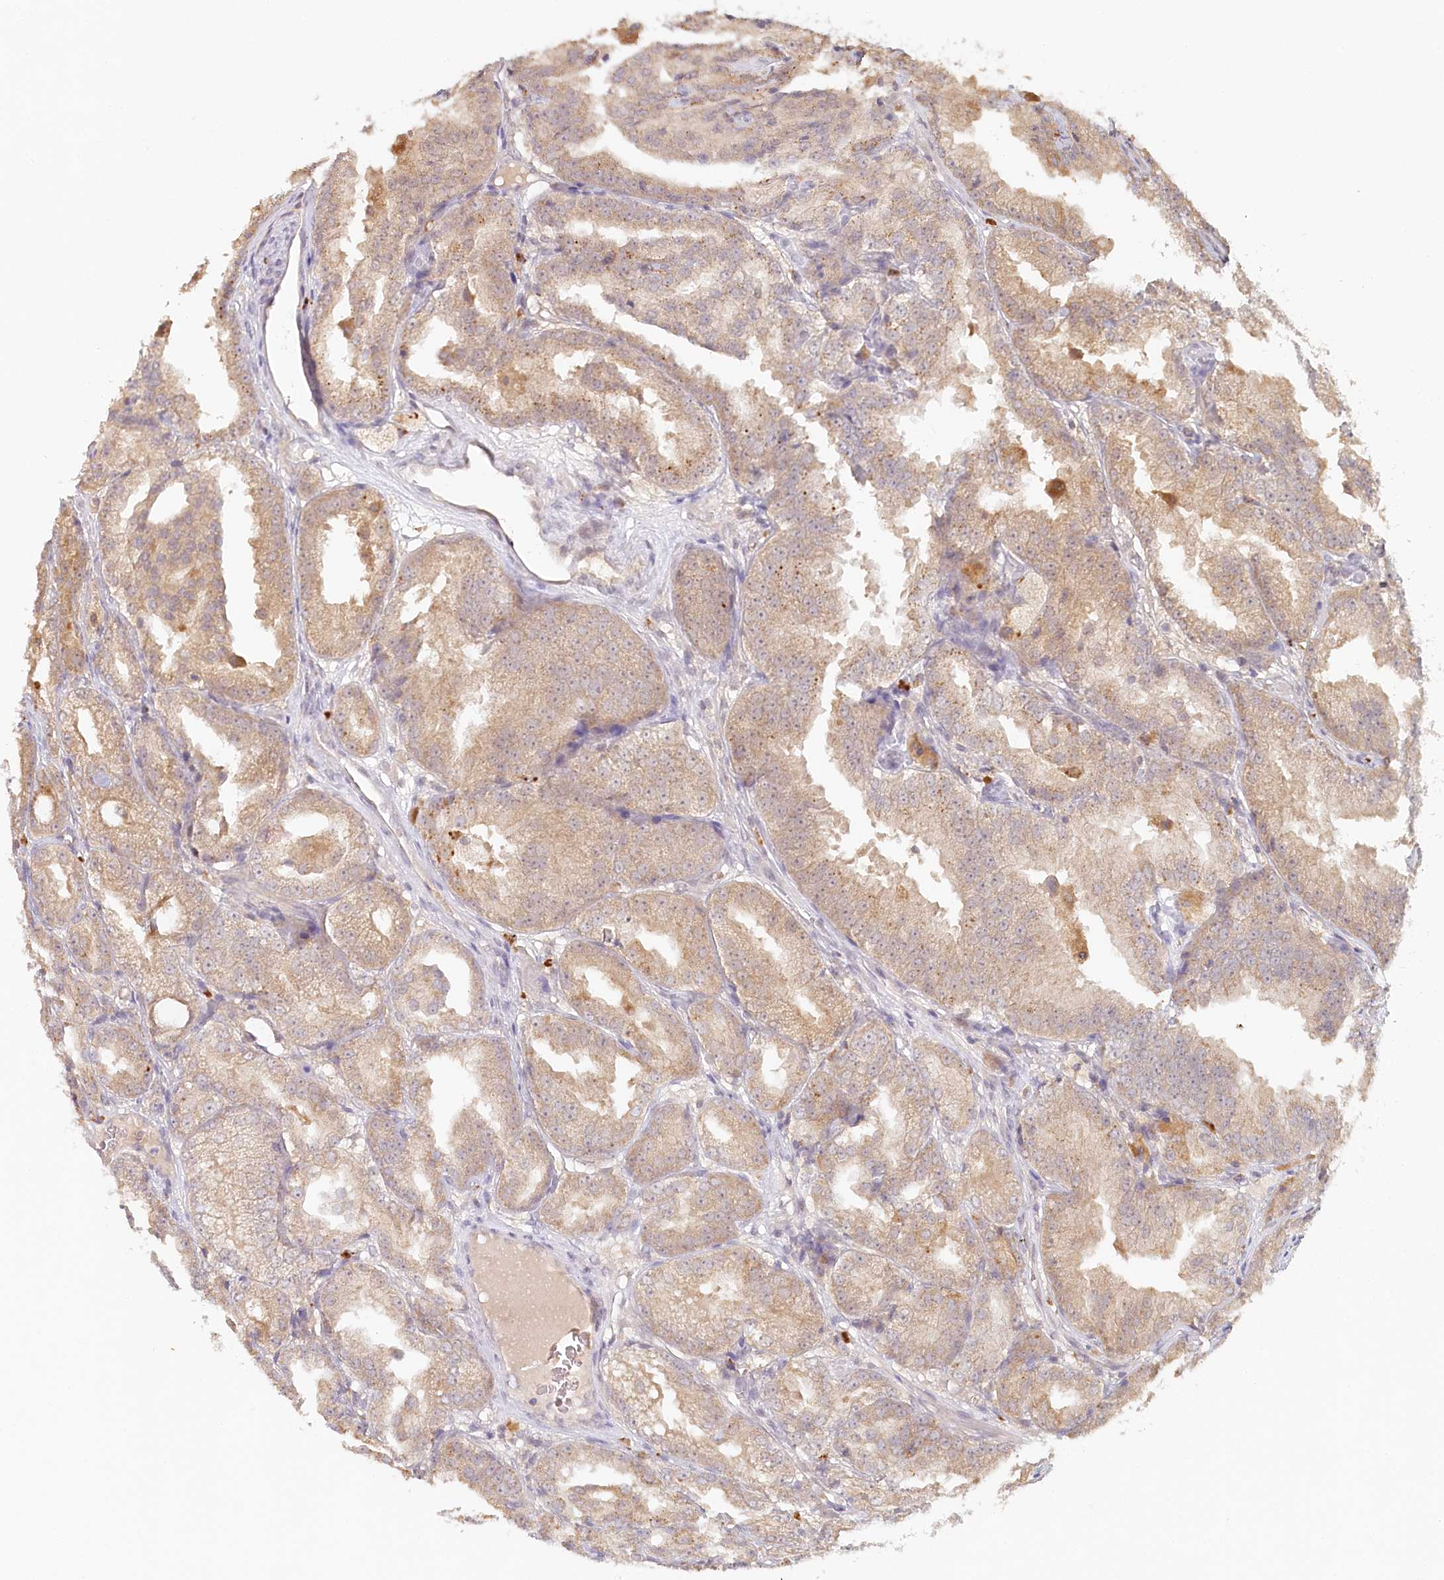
{"staining": {"intensity": "weak", "quantity": "25%-75%", "location": "cytoplasmic/membranous"}, "tissue": "prostate cancer", "cell_type": "Tumor cells", "image_type": "cancer", "snomed": [{"axis": "morphology", "description": "Adenocarcinoma, High grade"}, {"axis": "topography", "description": "Prostate"}], "caption": "Immunohistochemistry (IHC) micrograph of neoplastic tissue: prostate cancer (adenocarcinoma (high-grade)) stained using IHC demonstrates low levels of weak protein expression localized specifically in the cytoplasmic/membranous of tumor cells, appearing as a cytoplasmic/membranous brown color.", "gene": "VSIG1", "patient": {"sex": "male", "age": 61}}